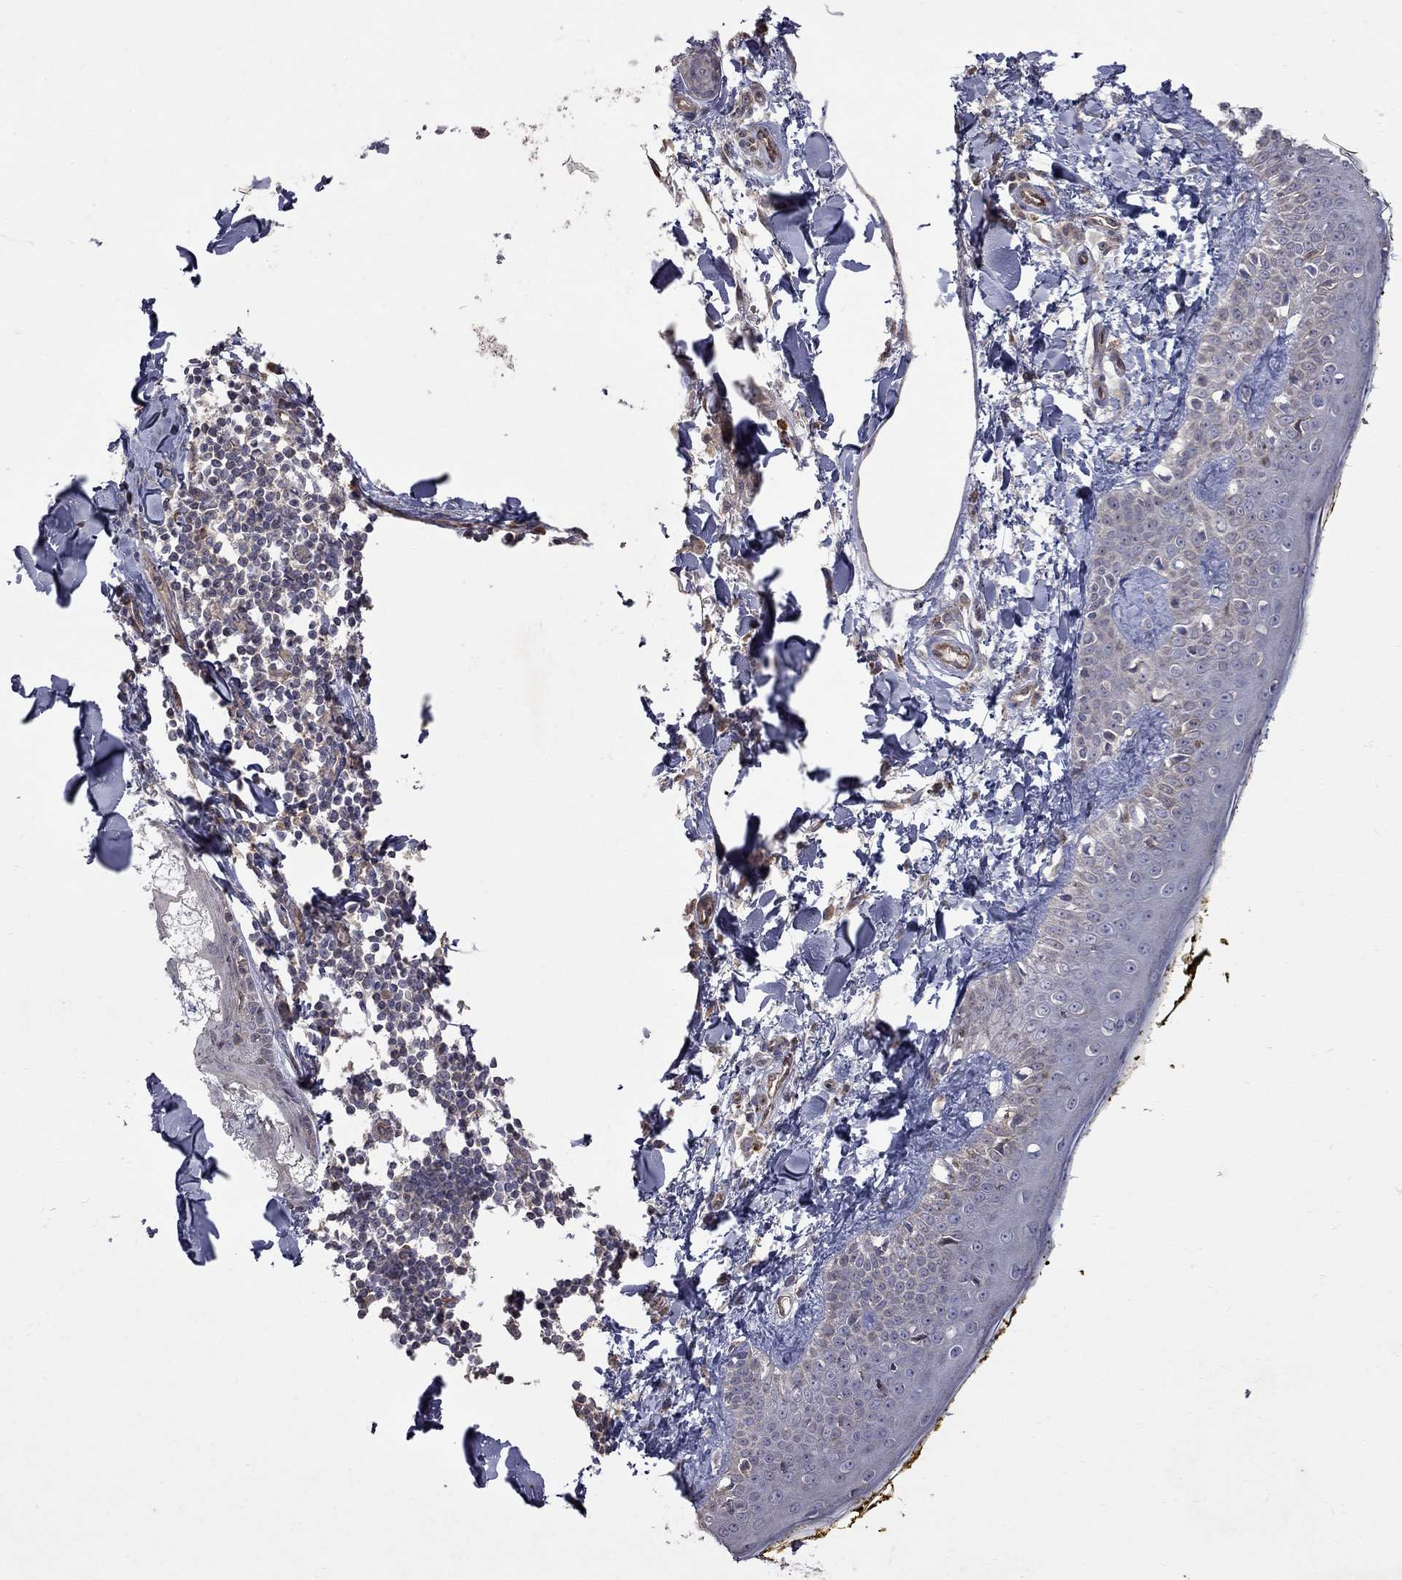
{"staining": {"intensity": "negative", "quantity": "none", "location": "none"}, "tissue": "skin", "cell_type": "Fibroblasts", "image_type": "normal", "snomed": [{"axis": "morphology", "description": "Normal tissue, NOS"}, {"axis": "topography", "description": "Skin"}], "caption": "Fibroblasts are negative for protein expression in benign human skin. (DAB (3,3'-diaminobenzidine) IHC visualized using brightfield microscopy, high magnification).", "gene": "ABI3", "patient": {"sex": "male", "age": 76}}